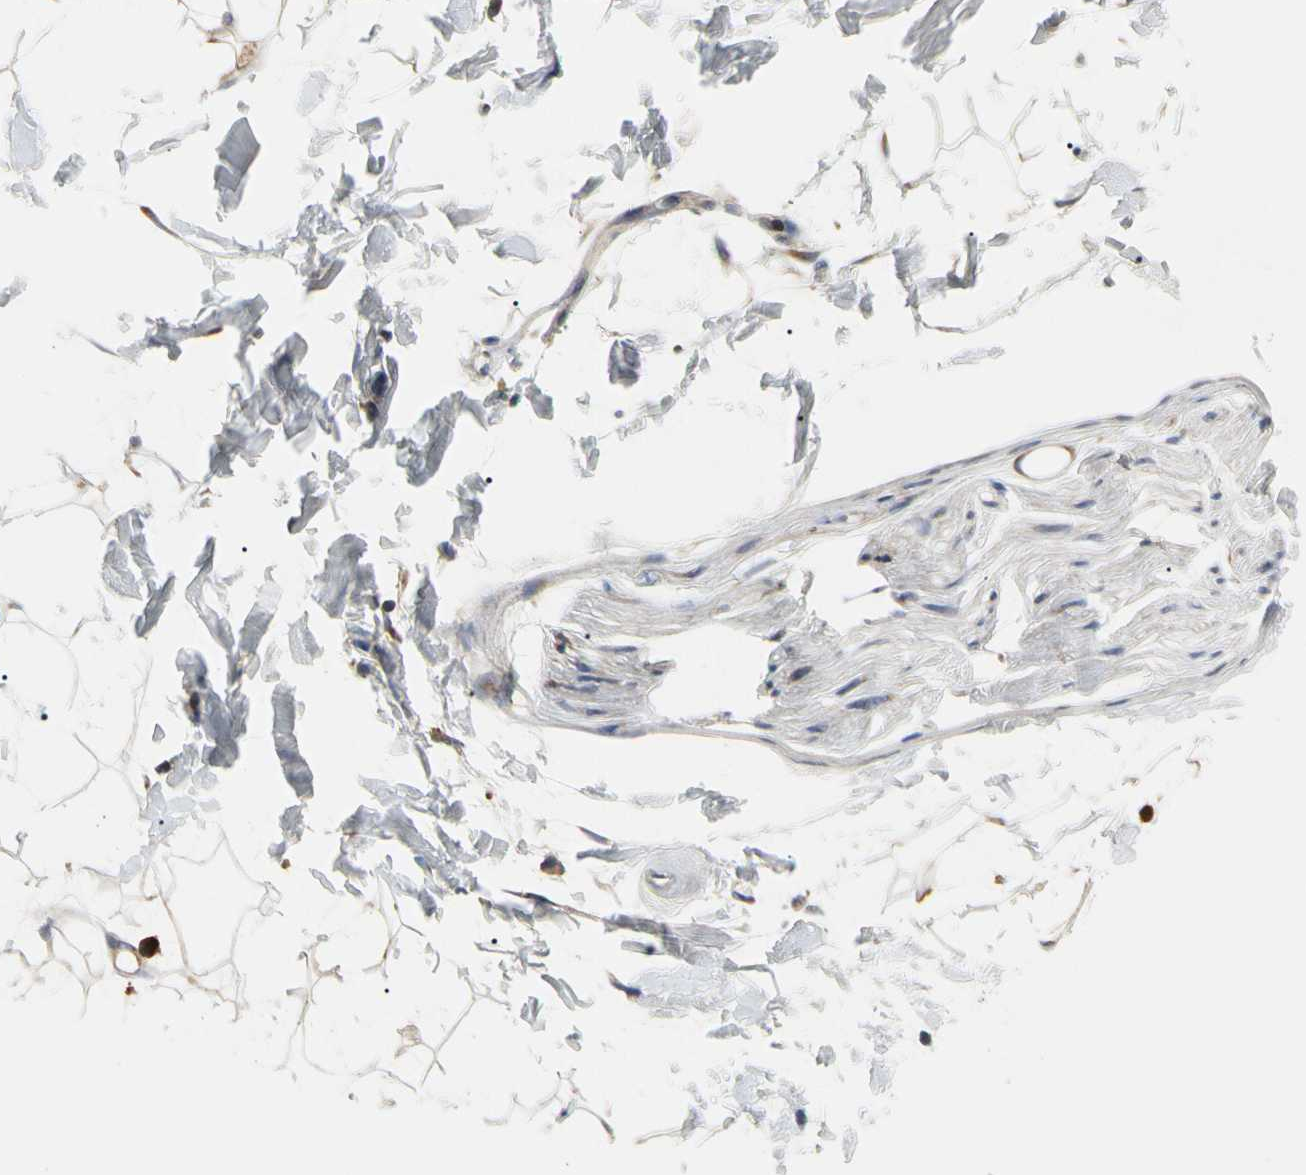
{"staining": {"intensity": "weak", "quantity": "25%-75%", "location": "cytoplasmic/membranous"}, "tissue": "adipose tissue", "cell_type": "Adipocytes", "image_type": "normal", "snomed": [{"axis": "morphology", "description": "Normal tissue, NOS"}, {"axis": "topography", "description": "Soft tissue"}], "caption": "Adipocytes show low levels of weak cytoplasmic/membranous positivity in approximately 25%-75% of cells in unremarkable adipose tissue.", "gene": "MMEL1", "patient": {"sex": "male", "age": 72}}